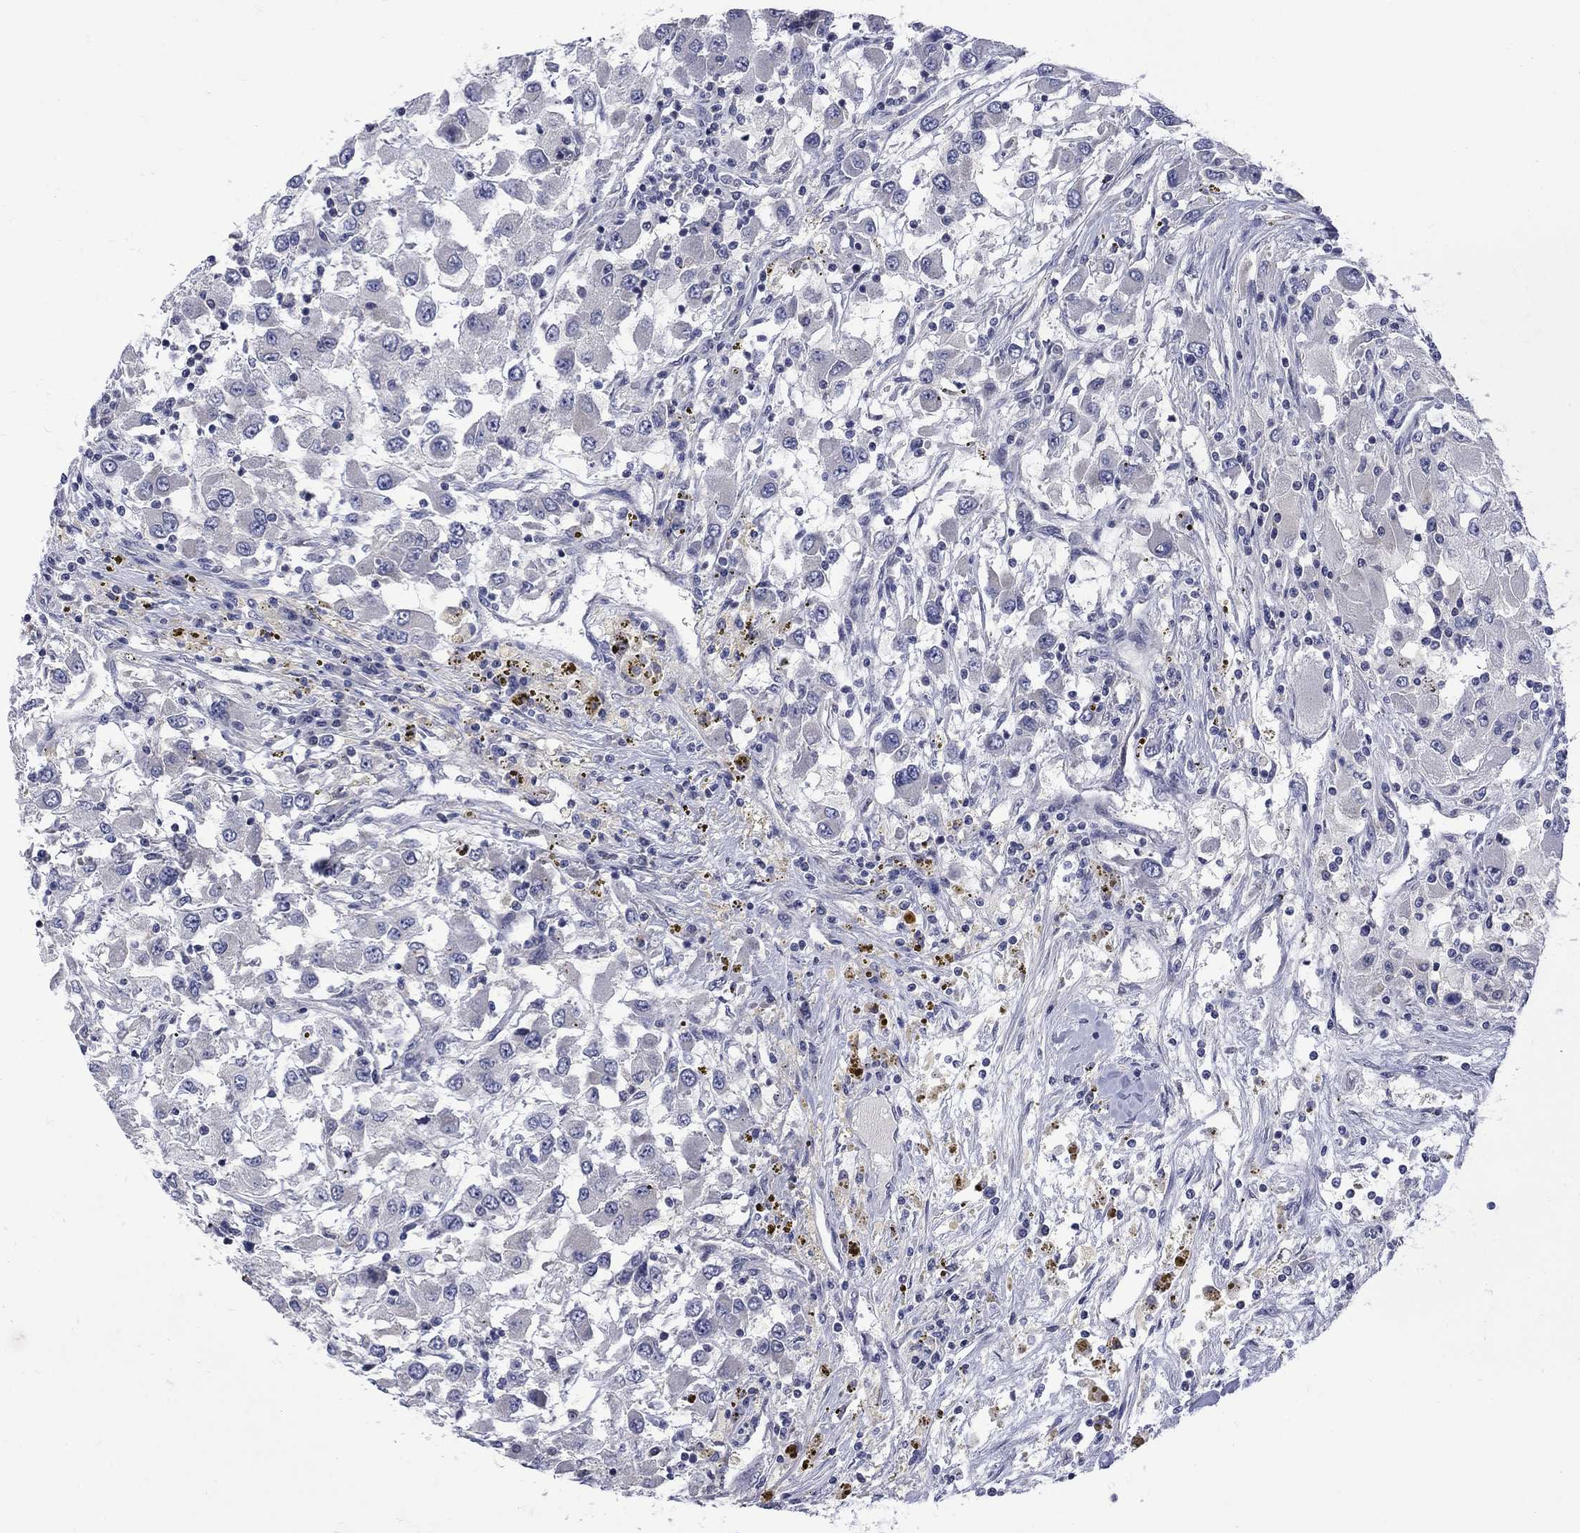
{"staining": {"intensity": "negative", "quantity": "none", "location": "none"}, "tissue": "renal cancer", "cell_type": "Tumor cells", "image_type": "cancer", "snomed": [{"axis": "morphology", "description": "Adenocarcinoma, NOS"}, {"axis": "topography", "description": "Kidney"}], "caption": "DAB immunohistochemical staining of human adenocarcinoma (renal) exhibits no significant expression in tumor cells.", "gene": "SH2B1", "patient": {"sex": "female", "age": 67}}